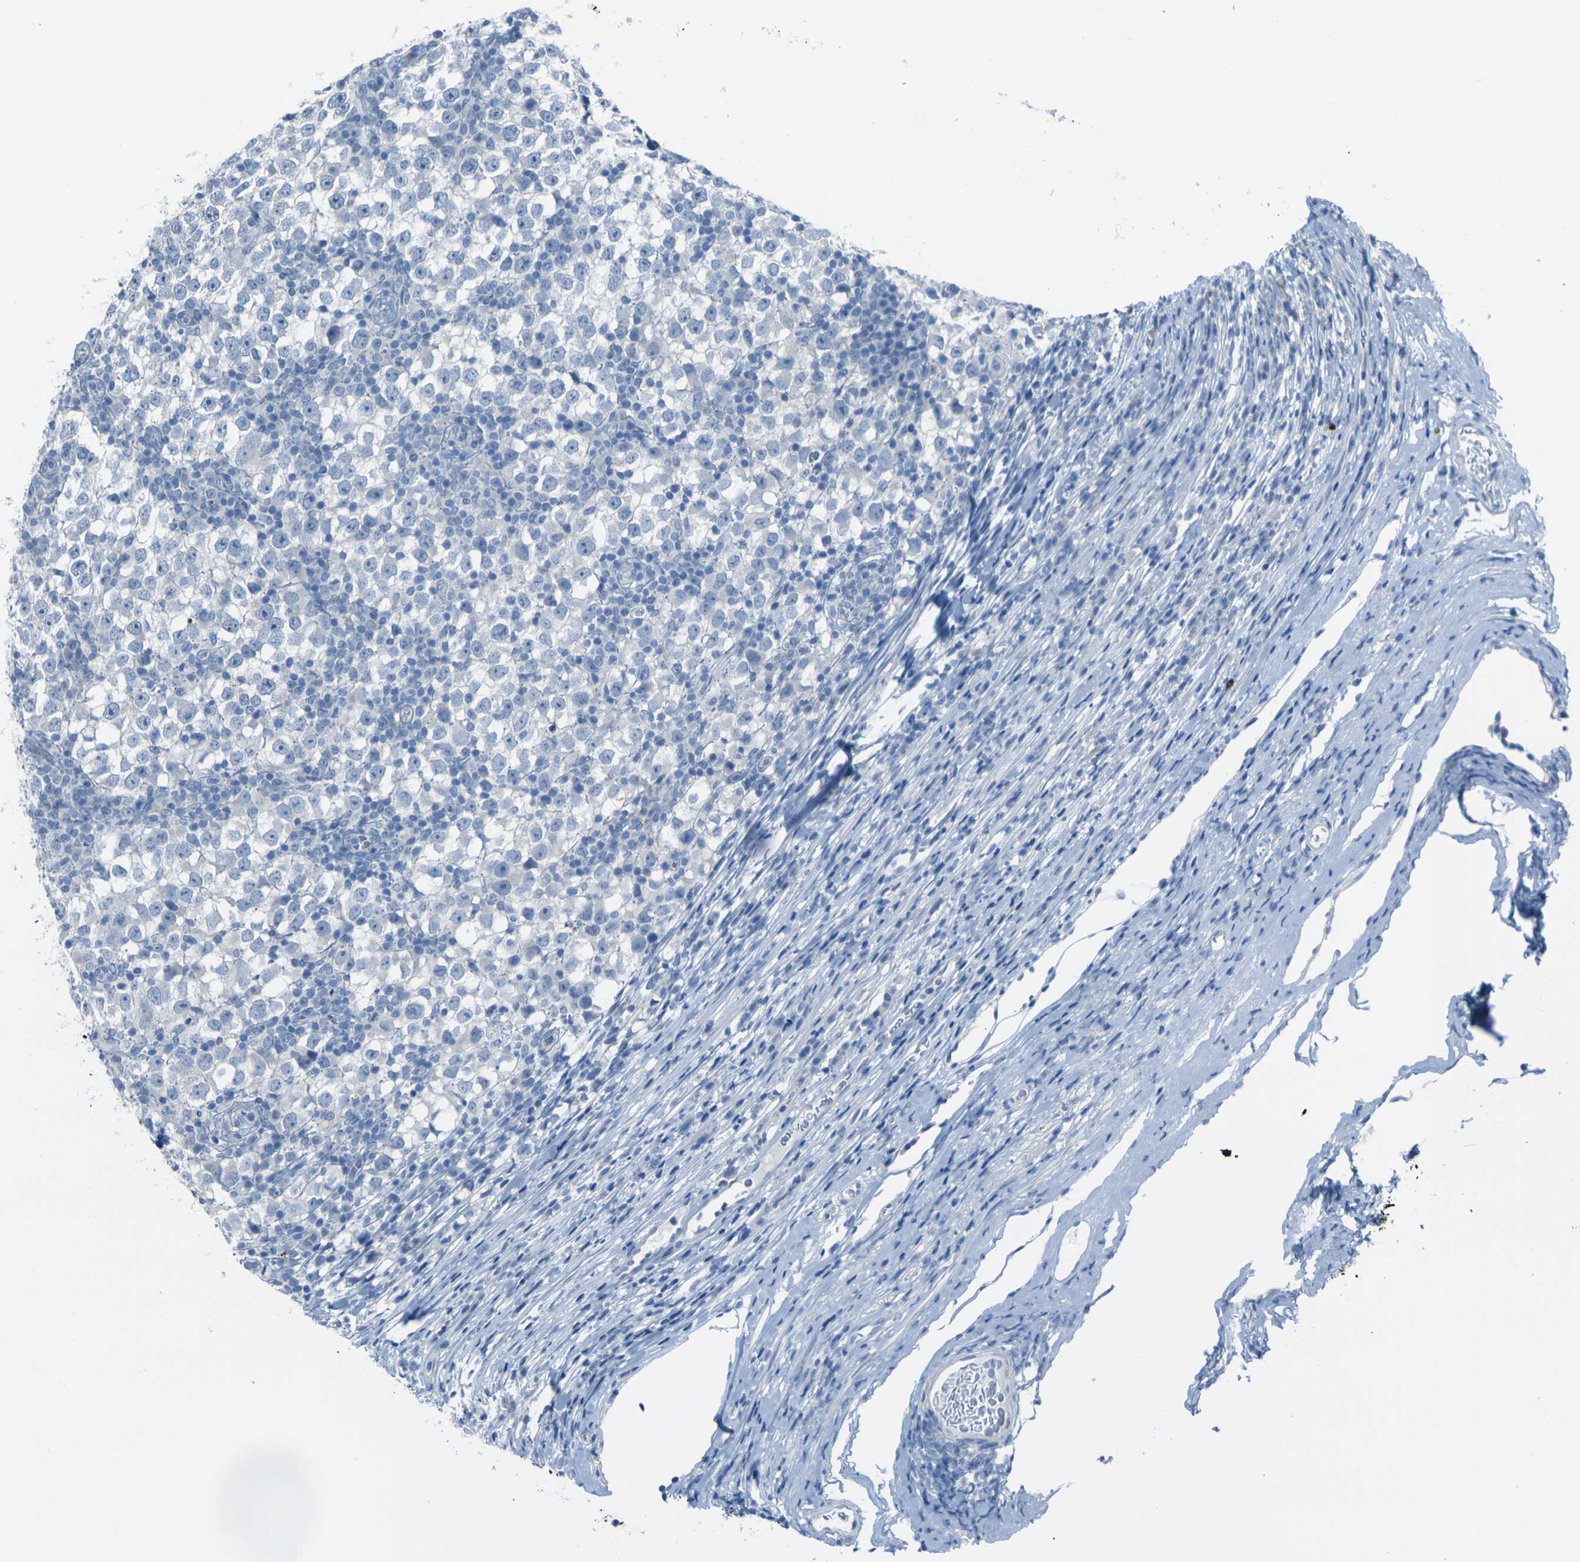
{"staining": {"intensity": "negative", "quantity": "none", "location": "none"}, "tissue": "testis cancer", "cell_type": "Tumor cells", "image_type": "cancer", "snomed": [{"axis": "morphology", "description": "Seminoma, NOS"}, {"axis": "topography", "description": "Testis"}], "caption": "DAB immunohistochemical staining of testis cancer displays no significant expression in tumor cells. (DAB immunohistochemistry (IHC) visualized using brightfield microscopy, high magnification).", "gene": "ANKRD46", "patient": {"sex": "male", "age": 65}}